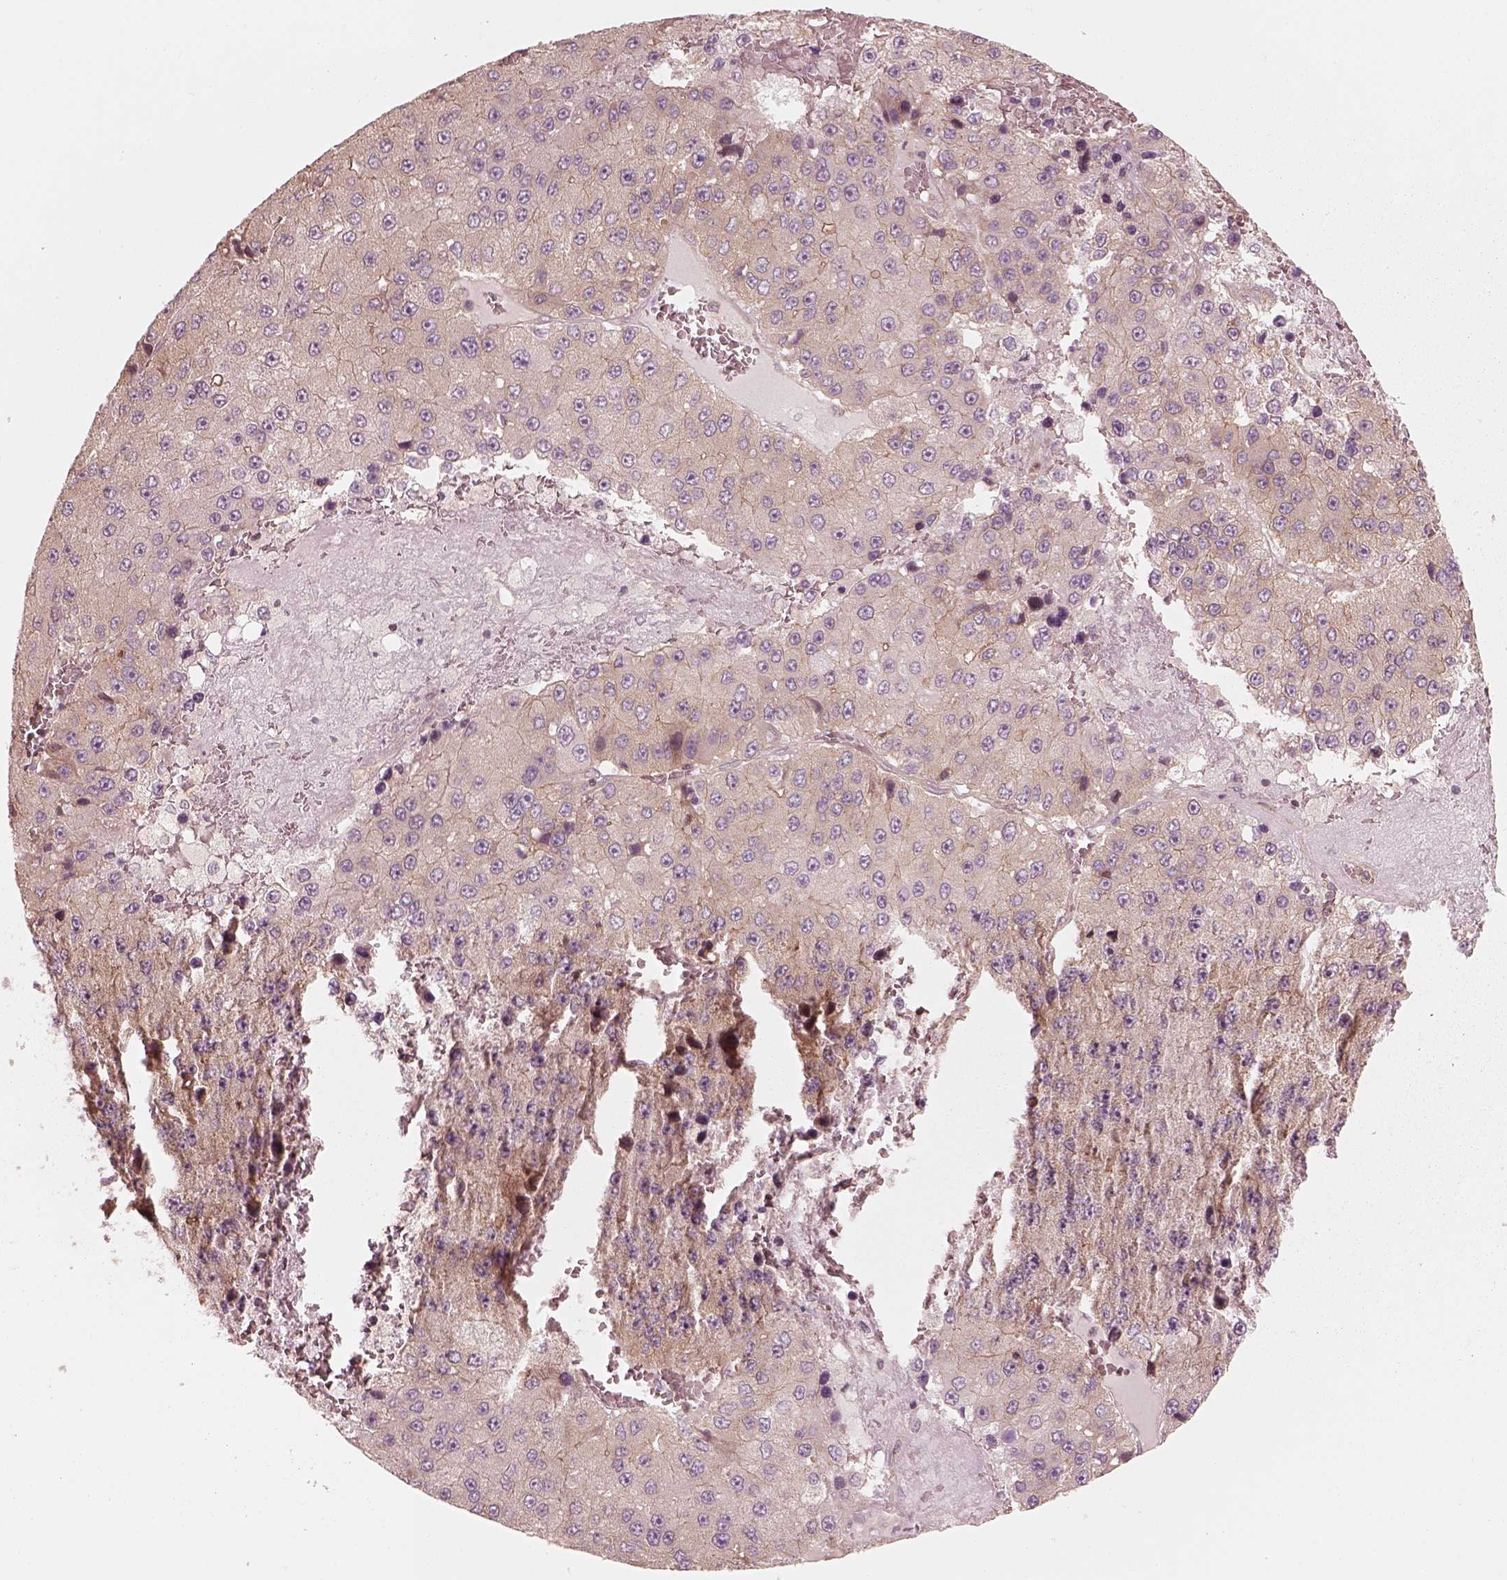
{"staining": {"intensity": "weak", "quantity": ">75%", "location": "cytoplasmic/membranous"}, "tissue": "liver cancer", "cell_type": "Tumor cells", "image_type": "cancer", "snomed": [{"axis": "morphology", "description": "Carcinoma, Hepatocellular, NOS"}, {"axis": "topography", "description": "Liver"}], "caption": "There is low levels of weak cytoplasmic/membranous positivity in tumor cells of liver cancer, as demonstrated by immunohistochemical staining (brown color).", "gene": "CNOT2", "patient": {"sex": "female", "age": 73}}